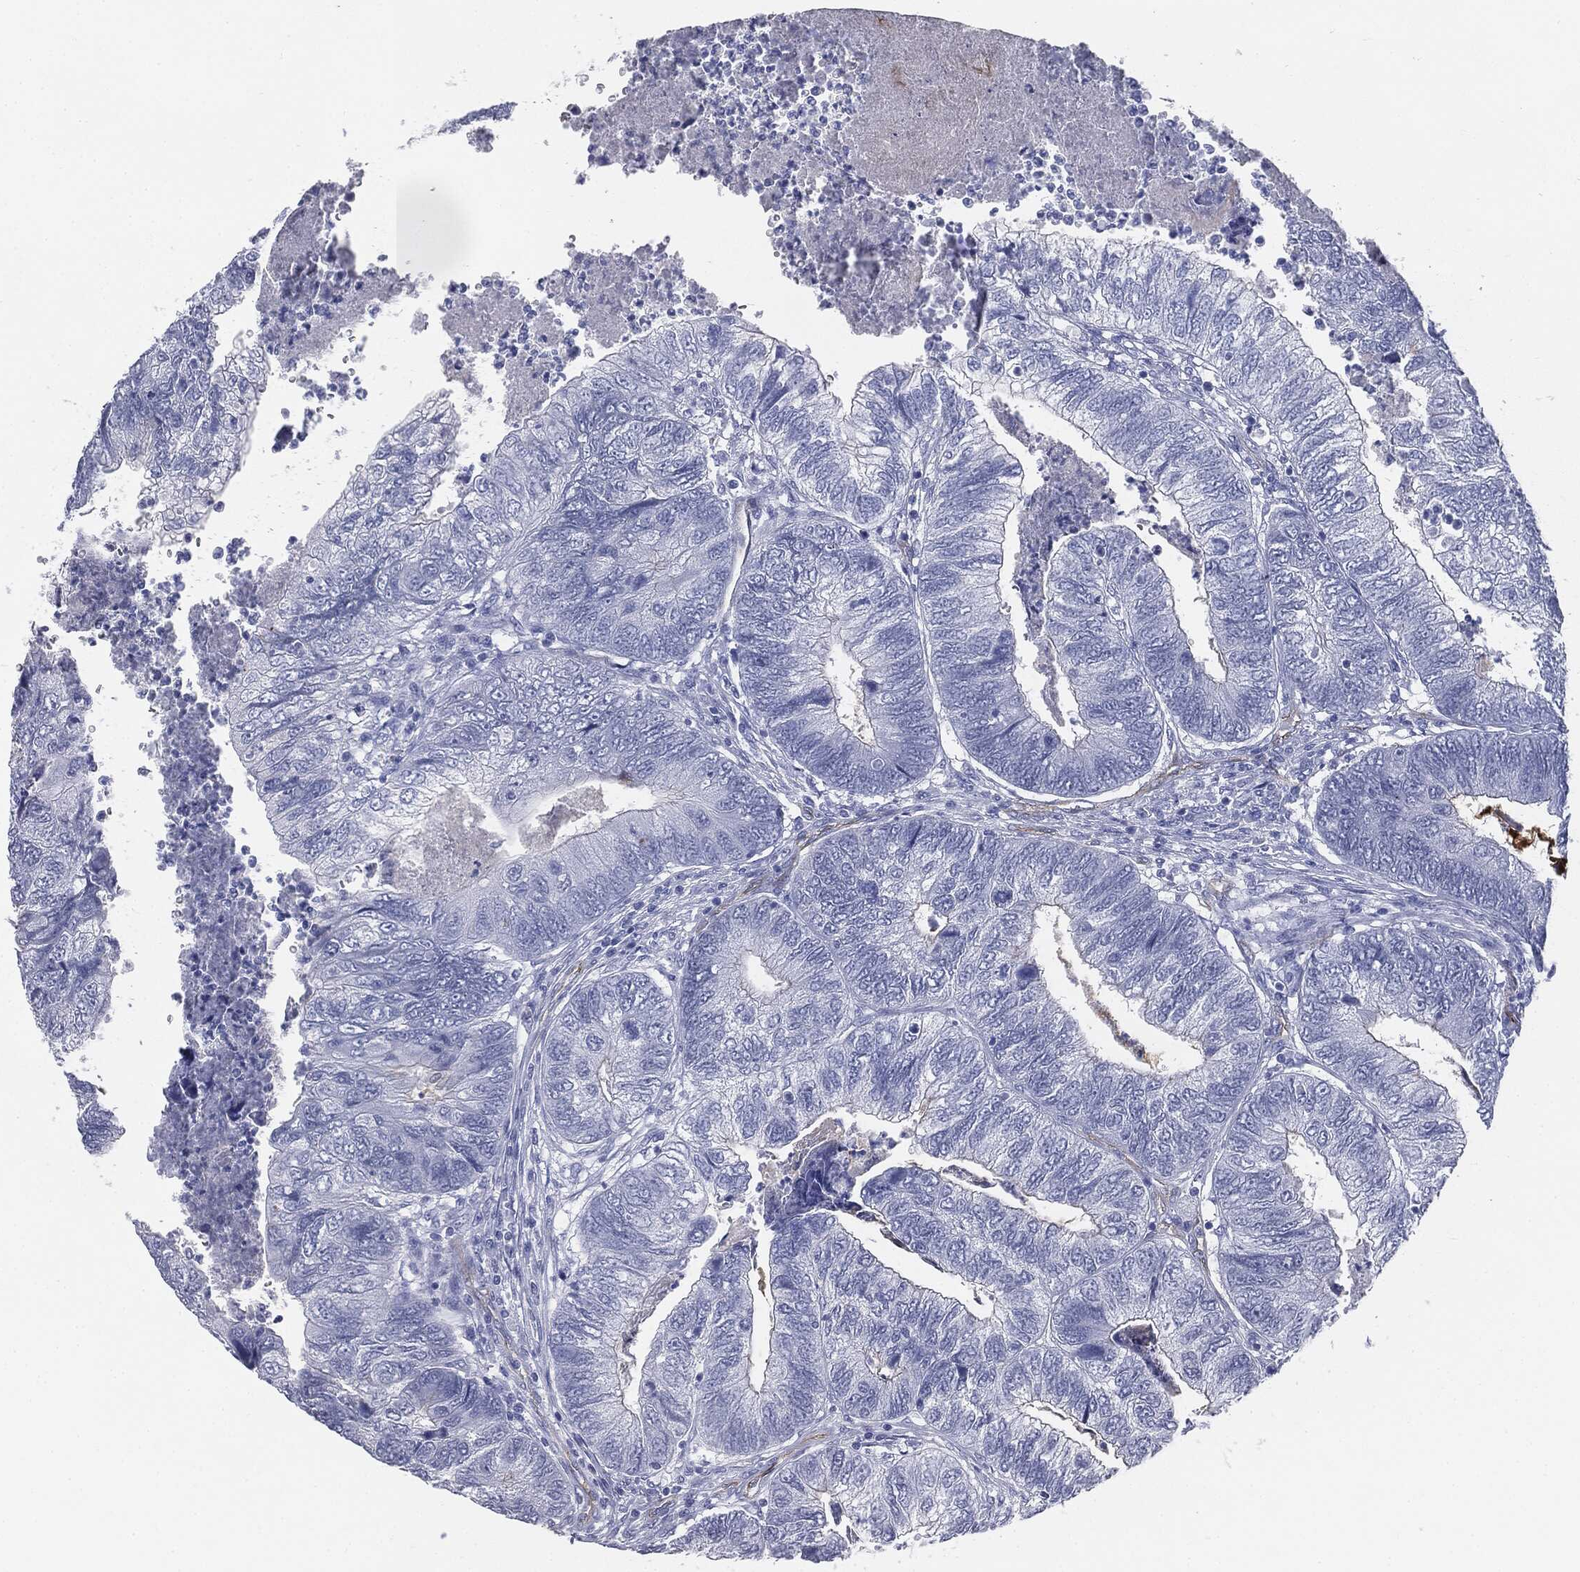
{"staining": {"intensity": "negative", "quantity": "none", "location": "none"}, "tissue": "colorectal cancer", "cell_type": "Tumor cells", "image_type": "cancer", "snomed": [{"axis": "morphology", "description": "Adenocarcinoma, NOS"}, {"axis": "topography", "description": "Colon"}], "caption": "Tumor cells show no significant protein expression in adenocarcinoma (colorectal).", "gene": "MUC5AC", "patient": {"sex": "female", "age": 67}}